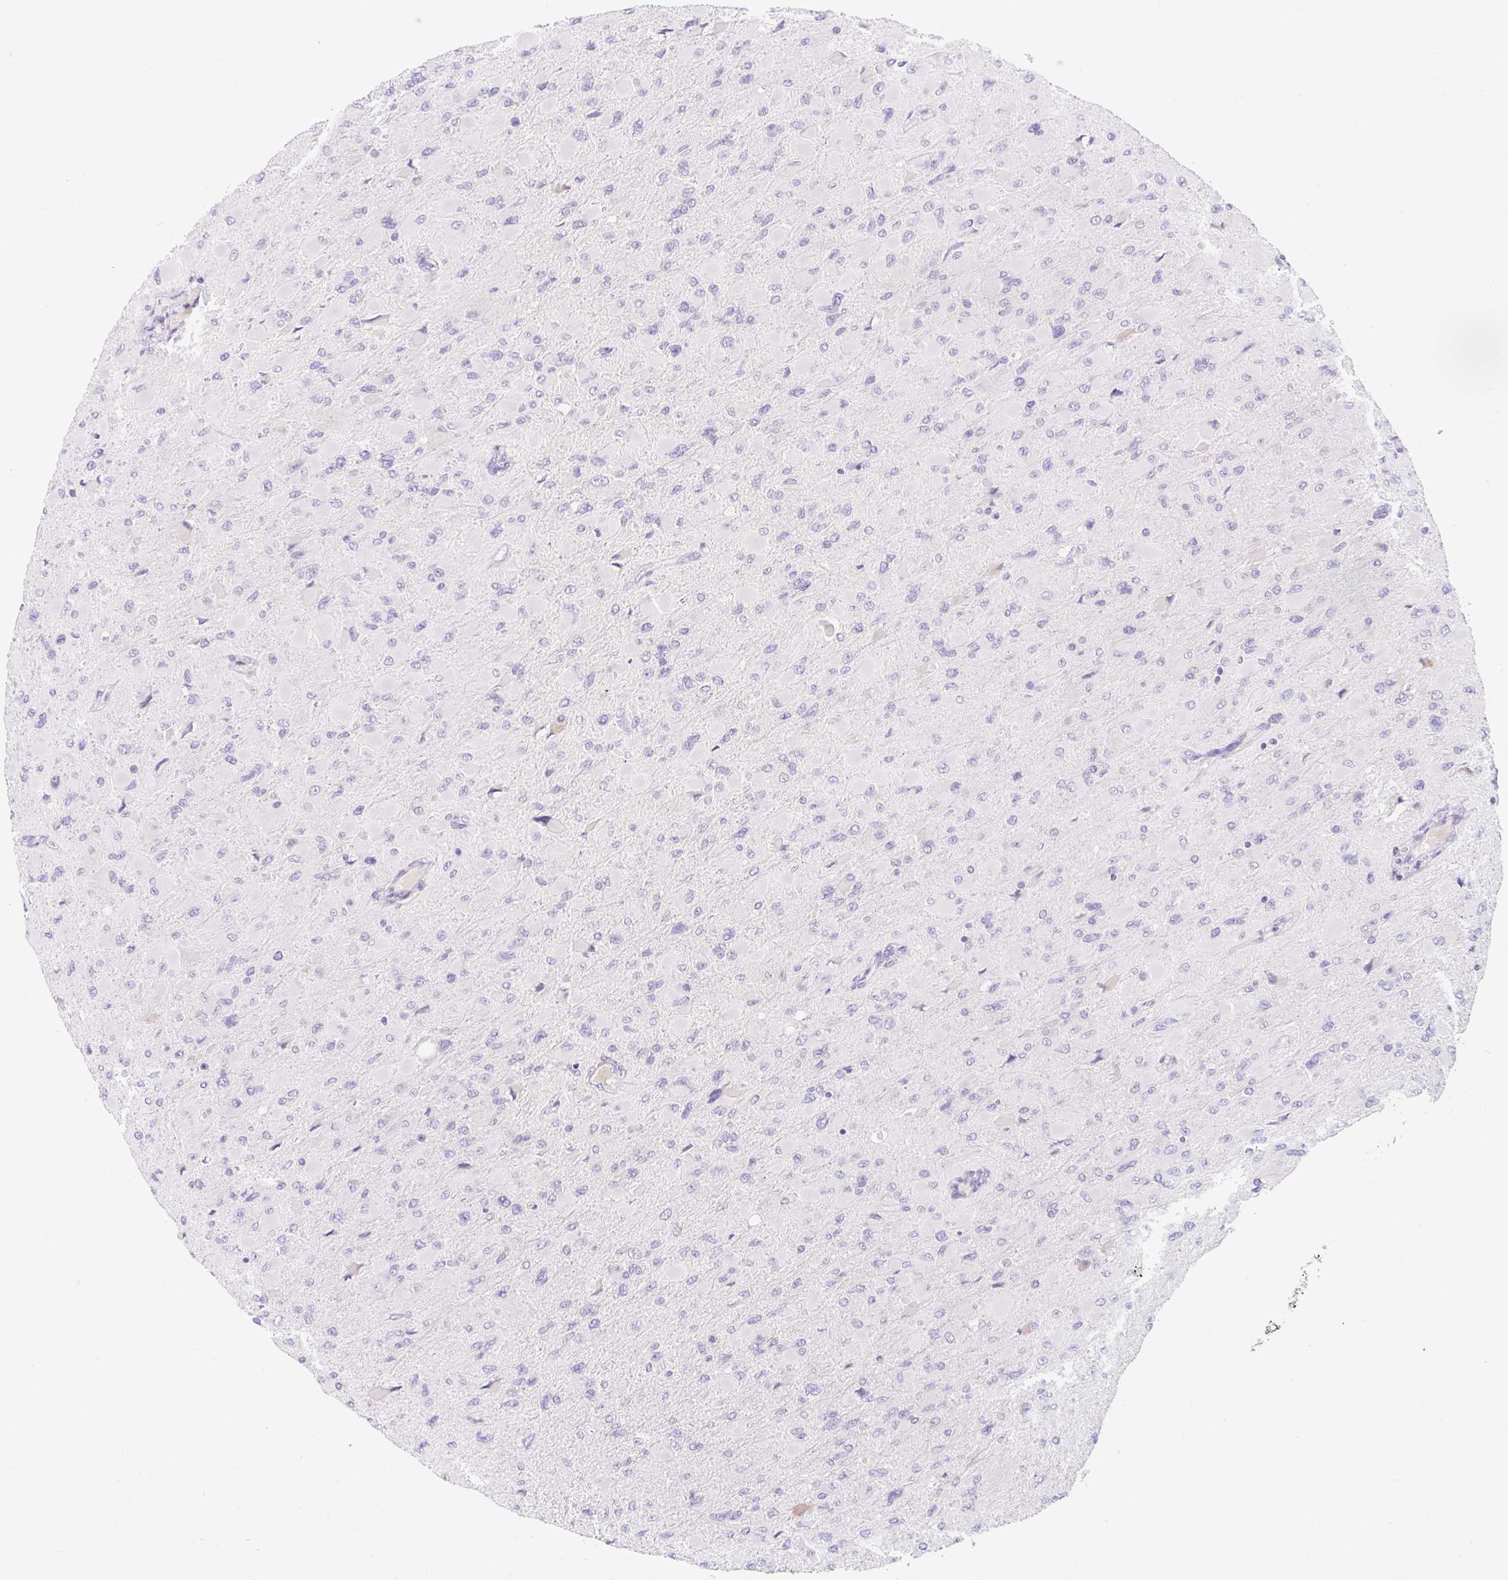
{"staining": {"intensity": "negative", "quantity": "none", "location": "none"}, "tissue": "glioma", "cell_type": "Tumor cells", "image_type": "cancer", "snomed": [{"axis": "morphology", "description": "Glioma, malignant, High grade"}, {"axis": "topography", "description": "Cerebral cortex"}], "caption": "This is an IHC micrograph of human glioma. There is no positivity in tumor cells.", "gene": "SLC28A1", "patient": {"sex": "female", "age": 36}}